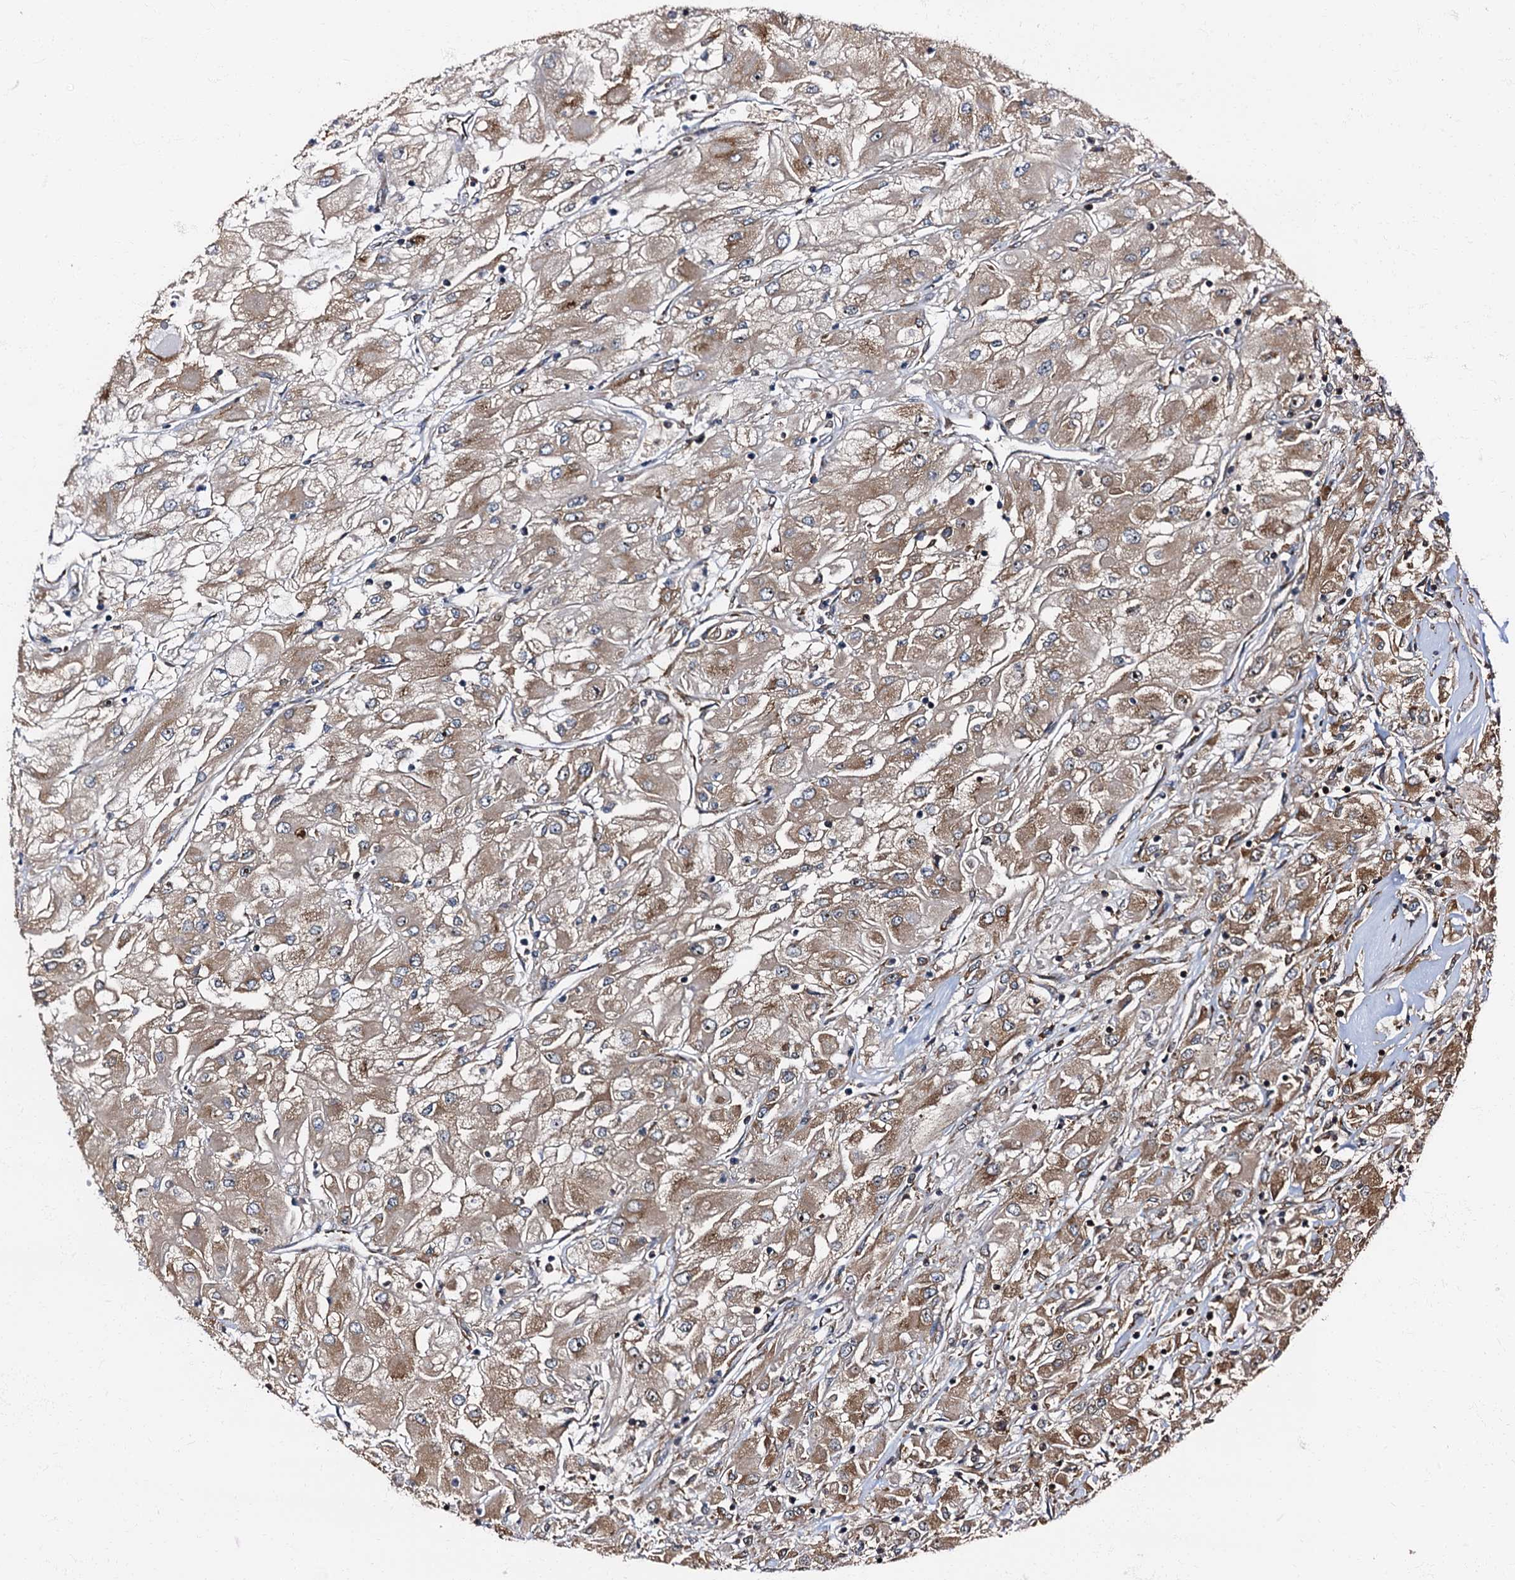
{"staining": {"intensity": "moderate", "quantity": "25%-75%", "location": "cytoplasmic/membranous"}, "tissue": "renal cancer", "cell_type": "Tumor cells", "image_type": "cancer", "snomed": [{"axis": "morphology", "description": "Adenocarcinoma, NOS"}, {"axis": "topography", "description": "Kidney"}], "caption": "High-magnification brightfield microscopy of renal cancer stained with DAB (brown) and counterstained with hematoxylin (blue). tumor cells exhibit moderate cytoplasmic/membranous expression is identified in approximately25%-75% of cells.", "gene": "ATP2C1", "patient": {"sex": "male", "age": 80}}